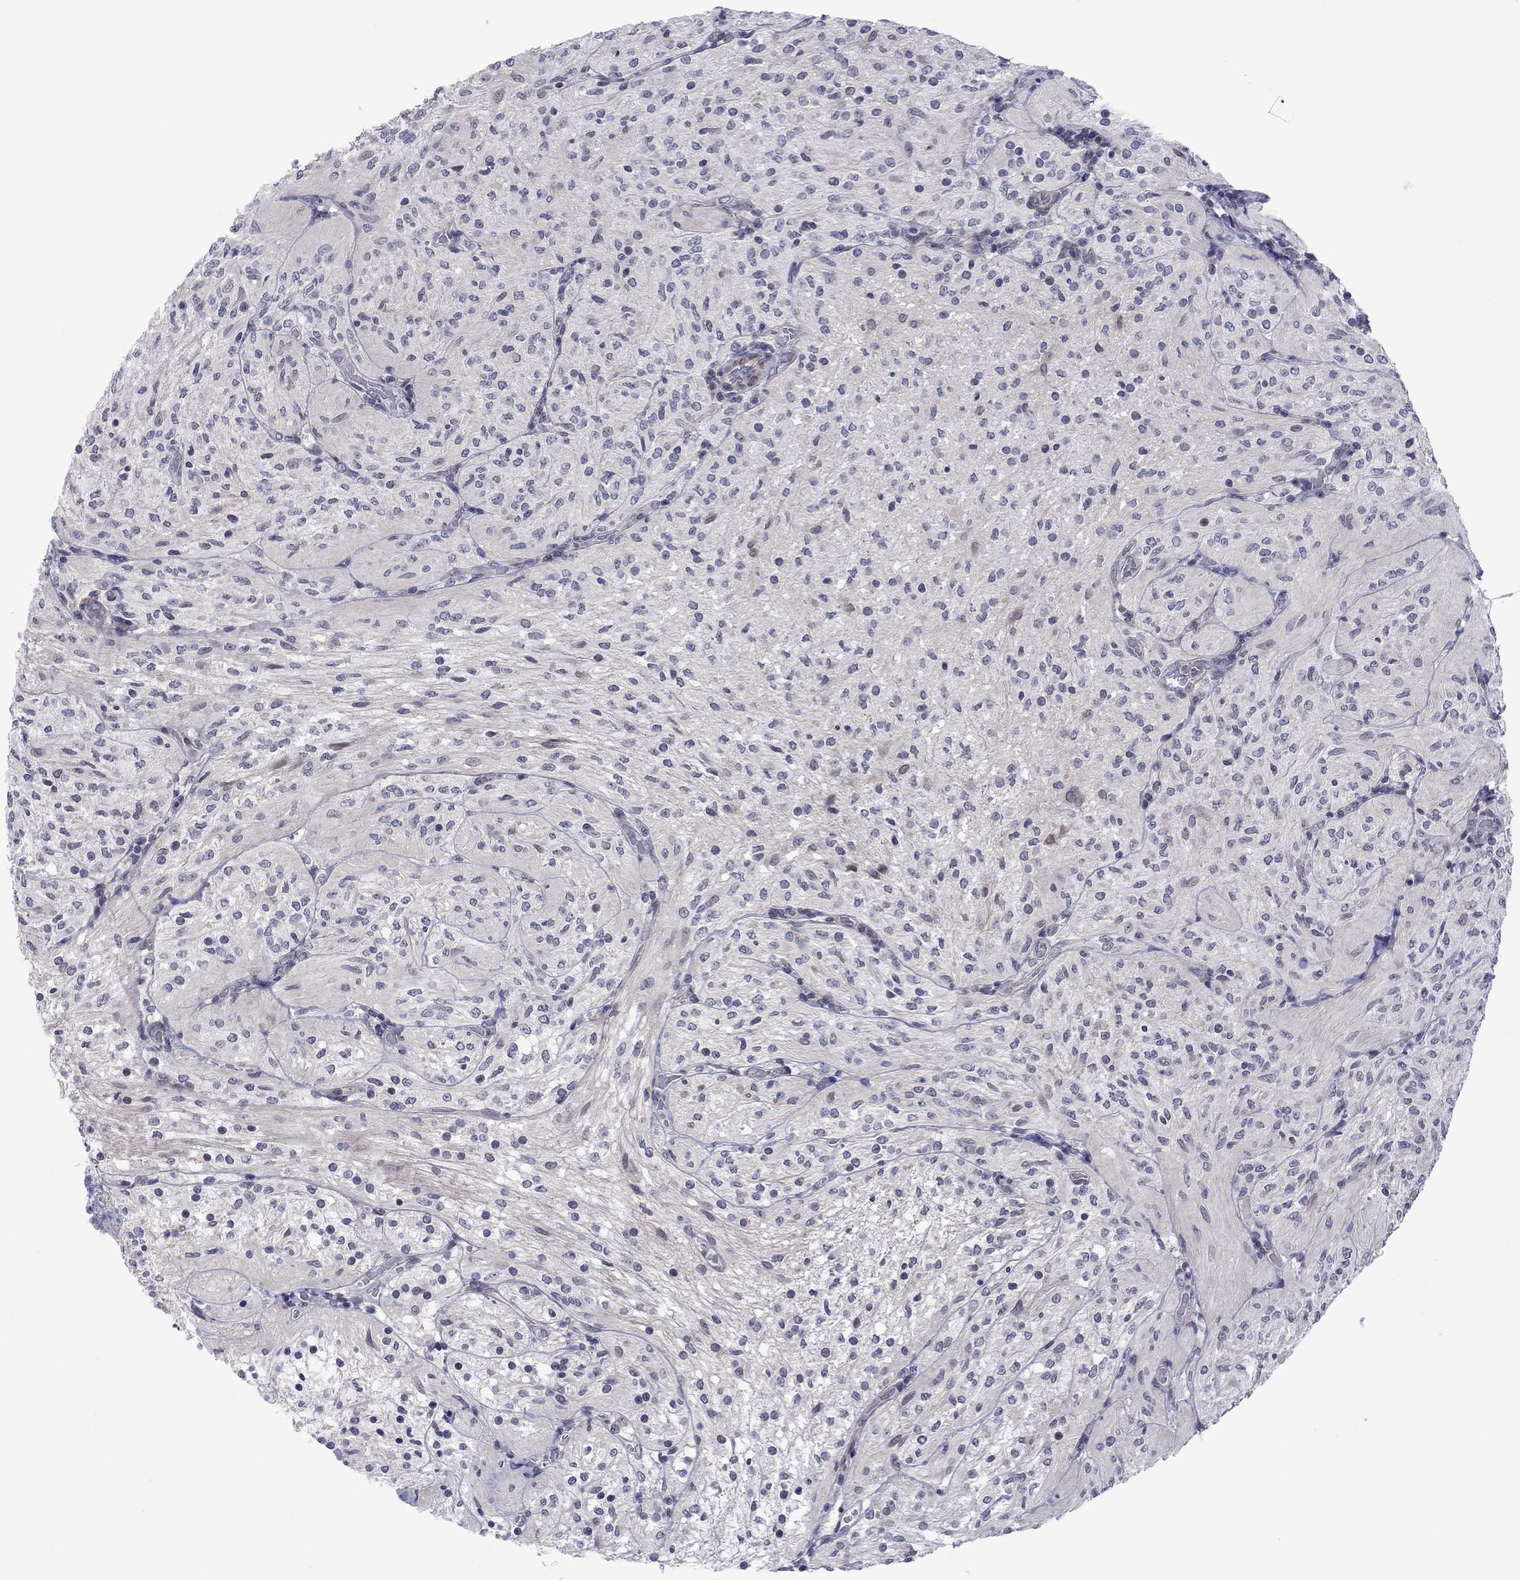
{"staining": {"intensity": "negative", "quantity": "none", "location": "none"}, "tissue": "glioma", "cell_type": "Tumor cells", "image_type": "cancer", "snomed": [{"axis": "morphology", "description": "Glioma, malignant, Low grade"}, {"axis": "topography", "description": "Brain"}], "caption": "Immunohistochemistry of glioma shows no expression in tumor cells.", "gene": "POU5F2", "patient": {"sex": "male", "age": 3}}